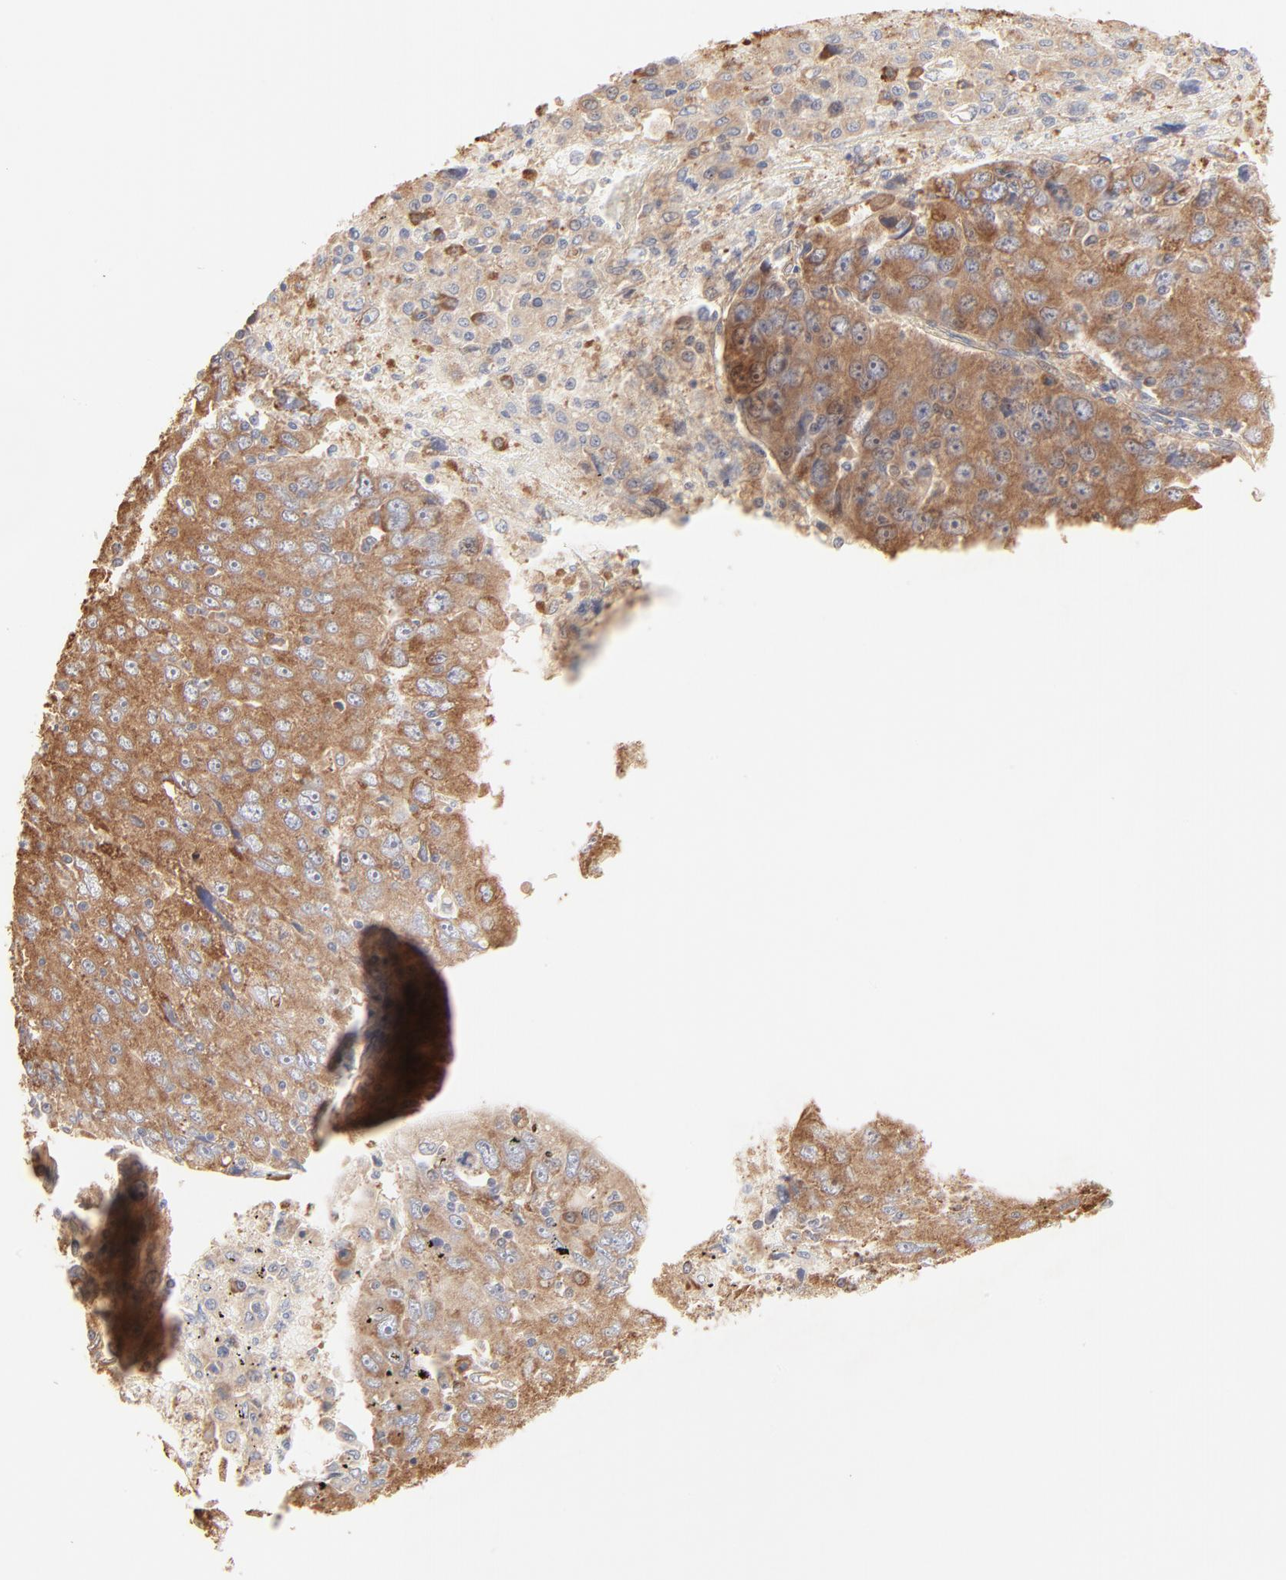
{"staining": {"intensity": "moderate", "quantity": ">75%", "location": "cytoplasmic/membranous"}, "tissue": "liver cancer", "cell_type": "Tumor cells", "image_type": "cancer", "snomed": [{"axis": "morphology", "description": "Carcinoma, Hepatocellular, NOS"}, {"axis": "topography", "description": "Liver"}], "caption": "Immunohistochemistry (IHC) (DAB (3,3'-diaminobenzidine)) staining of liver cancer displays moderate cytoplasmic/membranous protein expression in about >75% of tumor cells. Using DAB (3,3'-diaminobenzidine) (brown) and hematoxylin (blue) stains, captured at high magnification using brightfield microscopy.", "gene": "RPS20", "patient": {"sex": "male", "age": 49}}